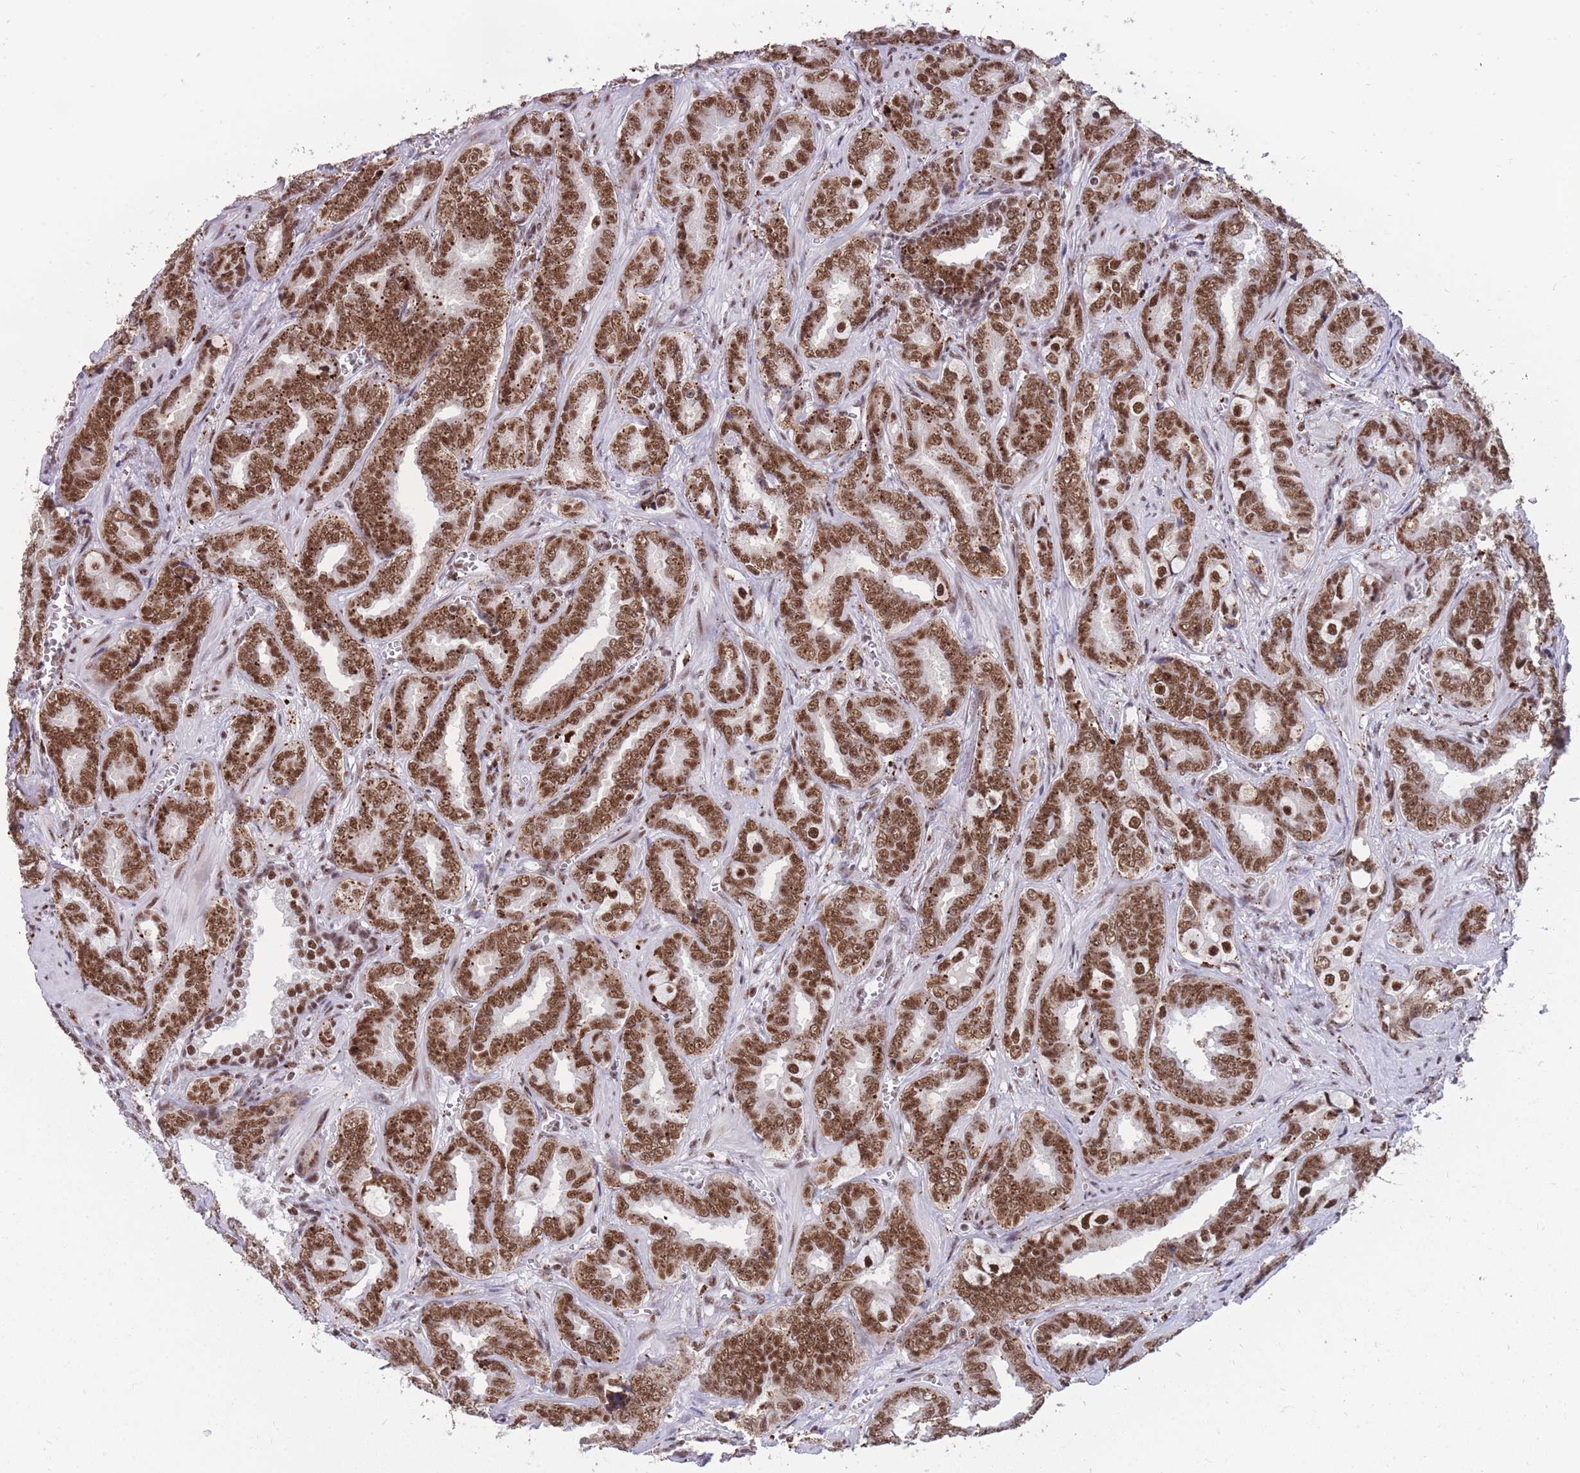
{"staining": {"intensity": "strong", "quantity": ">75%", "location": "nuclear"}, "tissue": "prostate cancer", "cell_type": "Tumor cells", "image_type": "cancer", "snomed": [{"axis": "morphology", "description": "Adenocarcinoma, High grade"}, {"axis": "topography", "description": "Prostate"}], "caption": "This is a photomicrograph of immunohistochemistry (IHC) staining of prostate cancer (high-grade adenocarcinoma), which shows strong staining in the nuclear of tumor cells.", "gene": "PRPF19", "patient": {"sex": "male", "age": 67}}